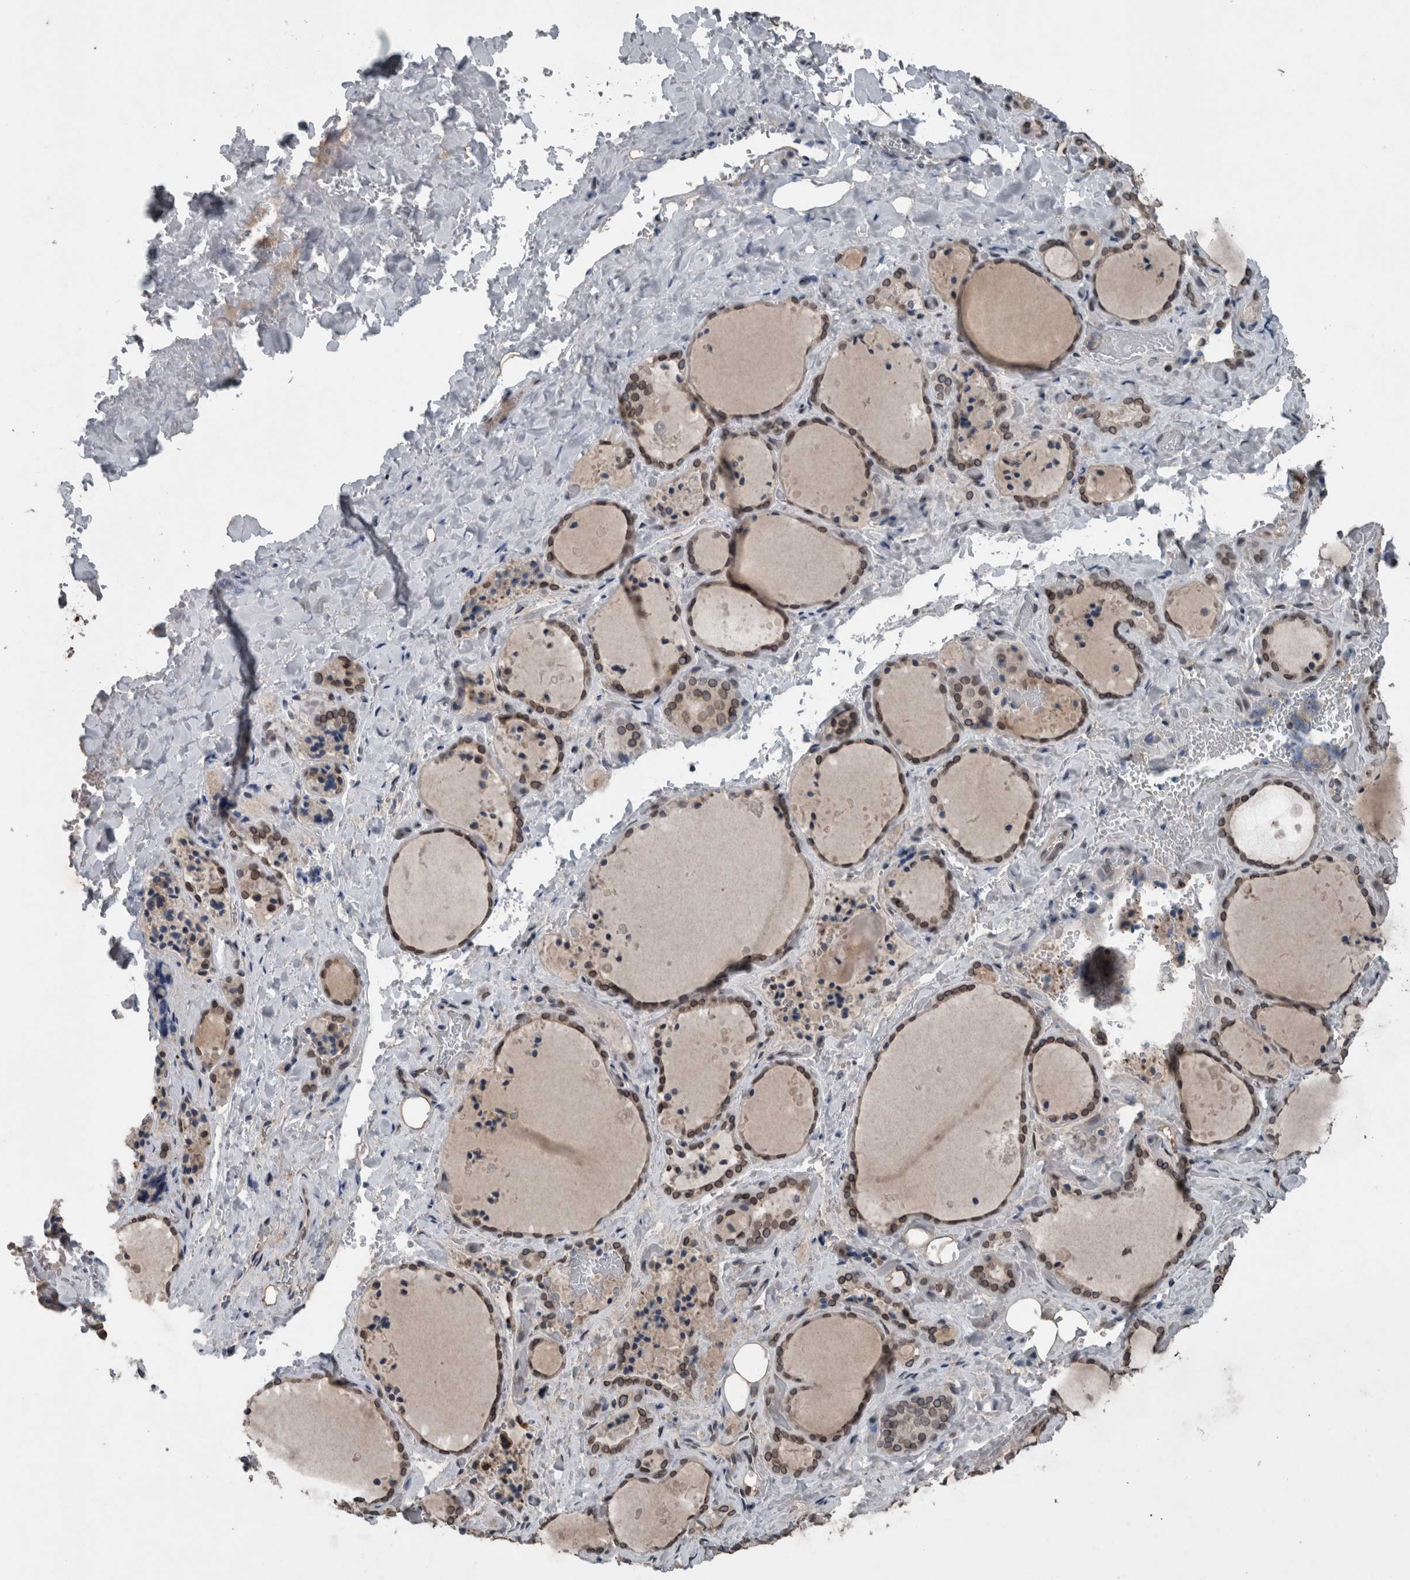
{"staining": {"intensity": "moderate", "quantity": ">75%", "location": "cytoplasmic/membranous,nuclear"}, "tissue": "thyroid gland", "cell_type": "Glandular cells", "image_type": "normal", "snomed": [{"axis": "morphology", "description": "Normal tissue, NOS"}, {"axis": "topography", "description": "Thyroid gland"}], "caption": "This is an image of immunohistochemistry staining of unremarkable thyroid gland, which shows moderate expression in the cytoplasmic/membranous,nuclear of glandular cells.", "gene": "RANBP2", "patient": {"sex": "female", "age": 44}}